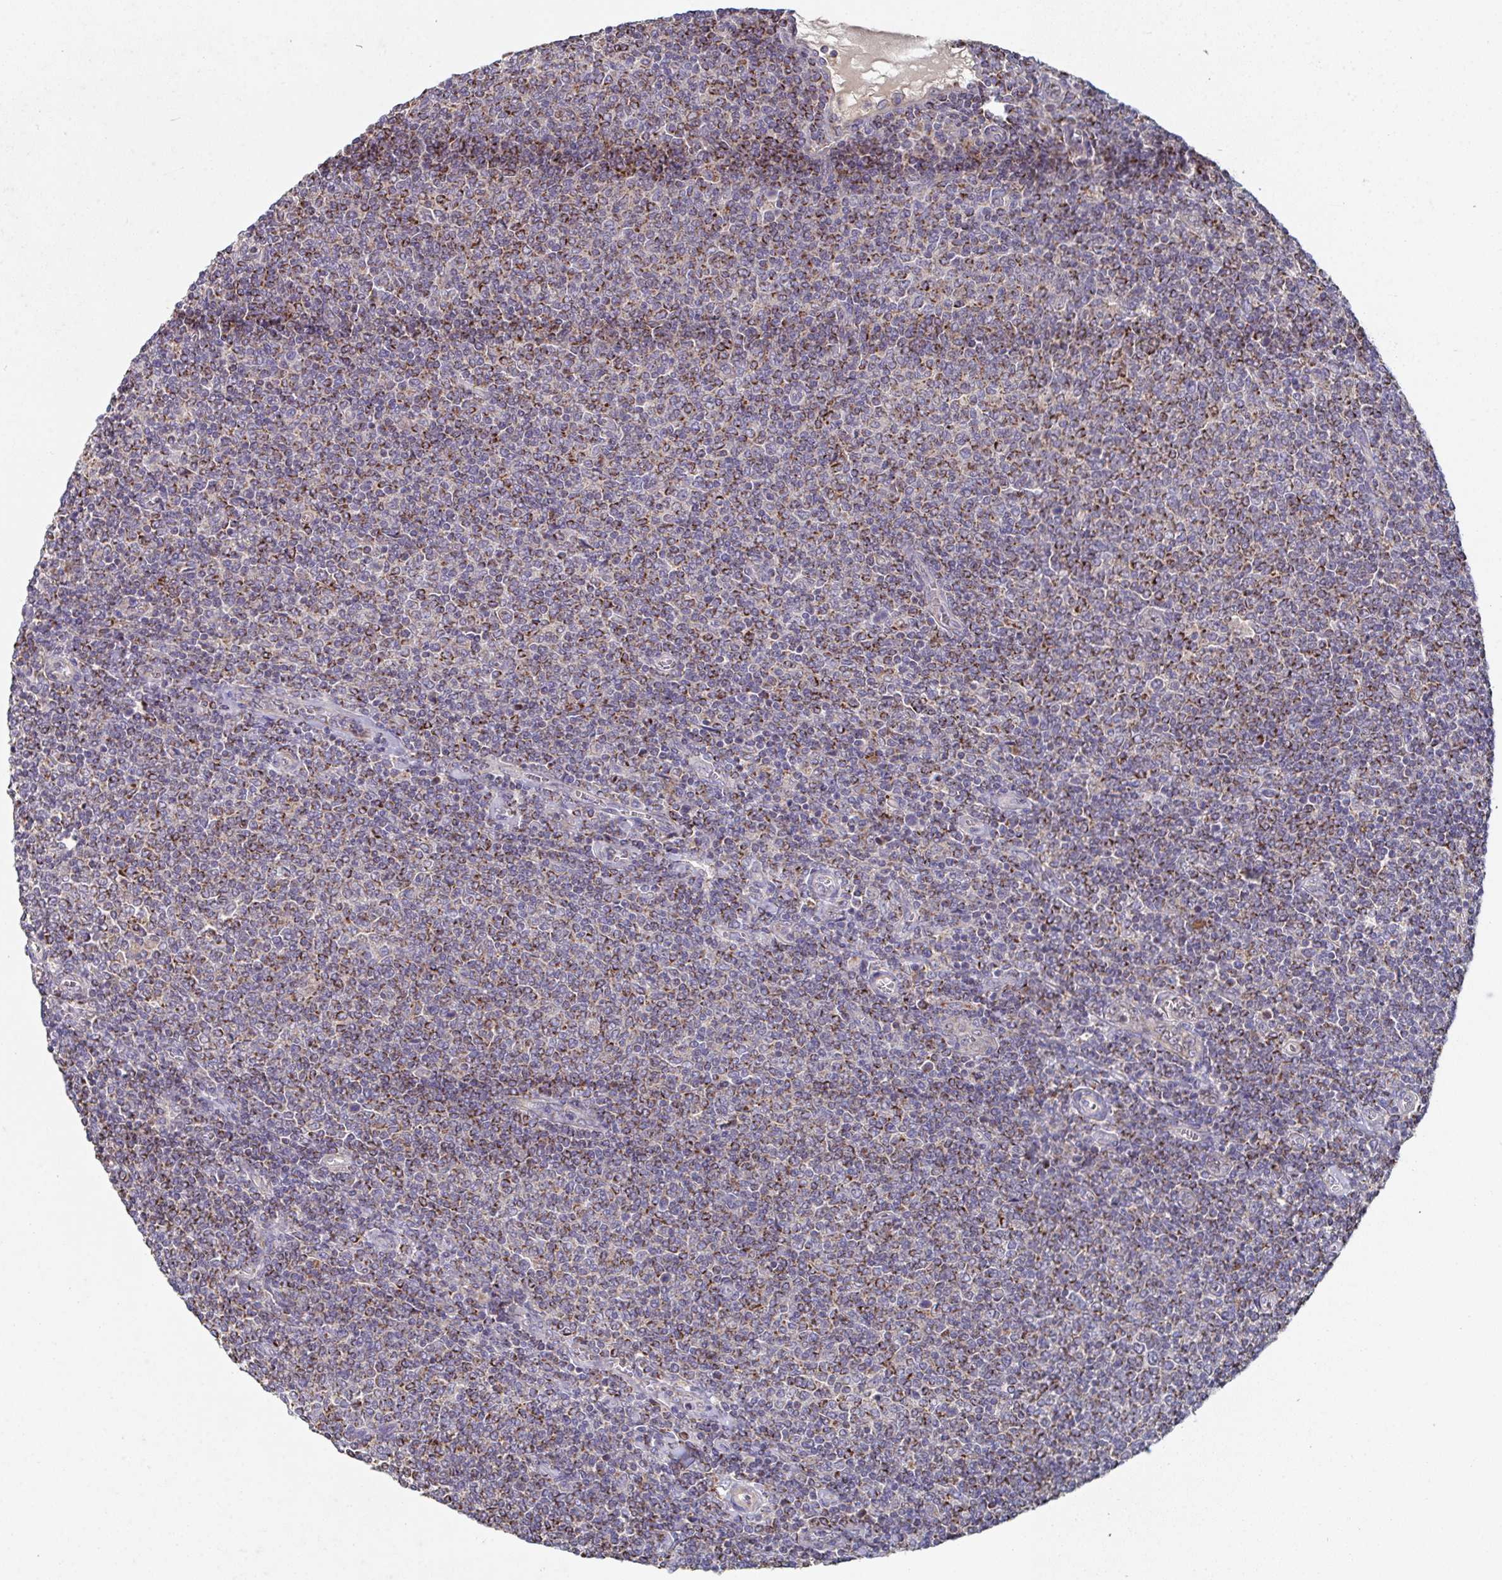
{"staining": {"intensity": "moderate", "quantity": "25%-75%", "location": "cytoplasmic/membranous"}, "tissue": "lymphoma", "cell_type": "Tumor cells", "image_type": "cancer", "snomed": [{"axis": "morphology", "description": "Malignant lymphoma, non-Hodgkin's type, Low grade"}, {"axis": "topography", "description": "Lymph node"}], "caption": "Low-grade malignant lymphoma, non-Hodgkin's type was stained to show a protein in brown. There is medium levels of moderate cytoplasmic/membranous expression in approximately 25%-75% of tumor cells.", "gene": "MT-ND3", "patient": {"sex": "male", "age": 52}}